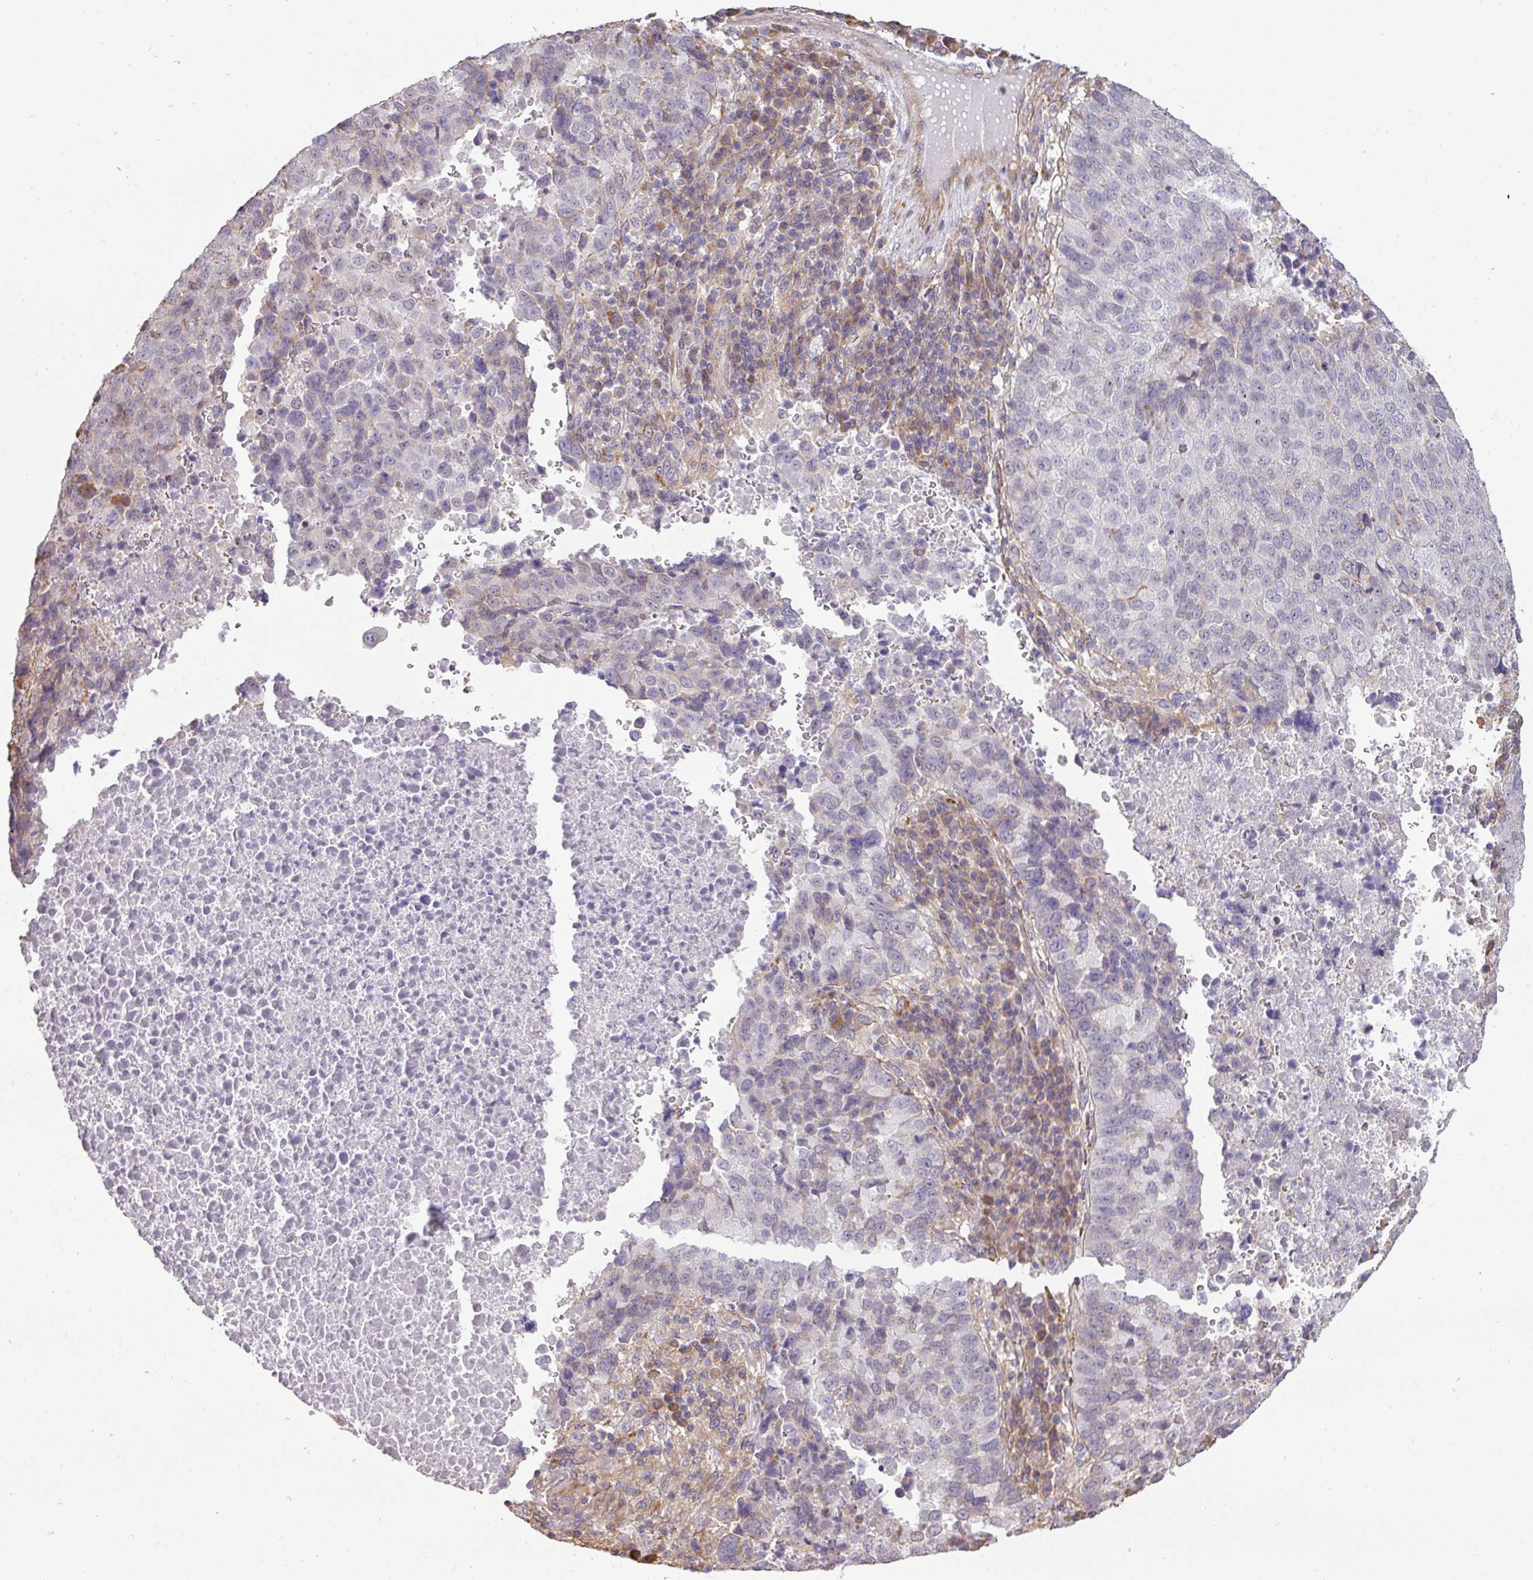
{"staining": {"intensity": "negative", "quantity": "none", "location": "none"}, "tissue": "lung cancer", "cell_type": "Tumor cells", "image_type": "cancer", "snomed": [{"axis": "morphology", "description": "Squamous cell carcinoma, NOS"}, {"axis": "topography", "description": "Lung"}], "caption": "Immunohistochemistry of human lung cancer (squamous cell carcinoma) exhibits no expression in tumor cells. (DAB (3,3'-diaminobenzidine) IHC, high magnification).", "gene": "LRRC41", "patient": {"sex": "male", "age": 73}}